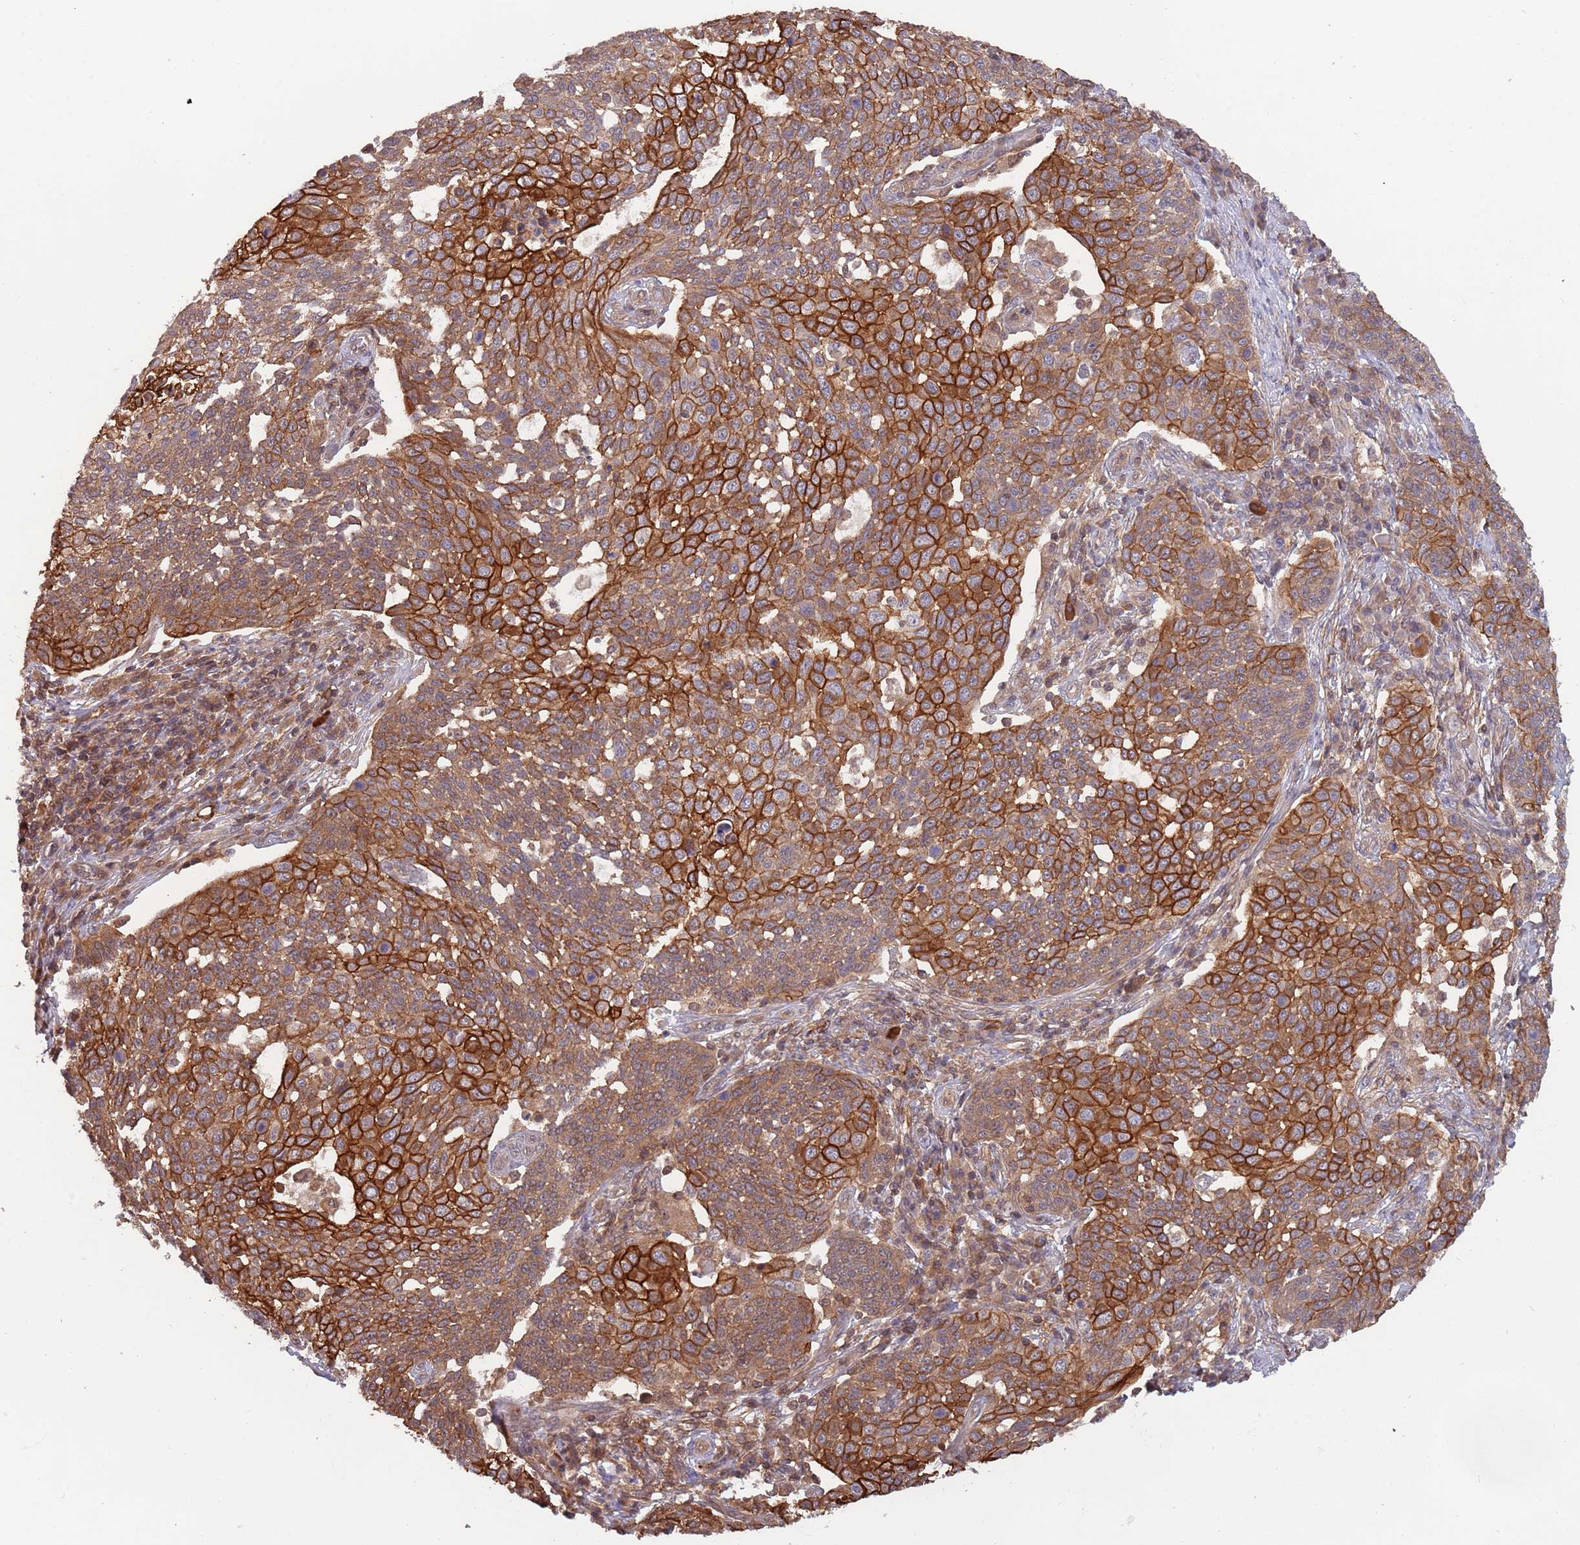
{"staining": {"intensity": "strong", "quantity": ">75%", "location": "cytoplasmic/membranous"}, "tissue": "cervical cancer", "cell_type": "Tumor cells", "image_type": "cancer", "snomed": [{"axis": "morphology", "description": "Squamous cell carcinoma, NOS"}, {"axis": "topography", "description": "Cervix"}], "caption": "Cervical squamous cell carcinoma stained for a protein (brown) exhibits strong cytoplasmic/membranous positive expression in about >75% of tumor cells.", "gene": "GSDMD", "patient": {"sex": "female", "age": 34}}